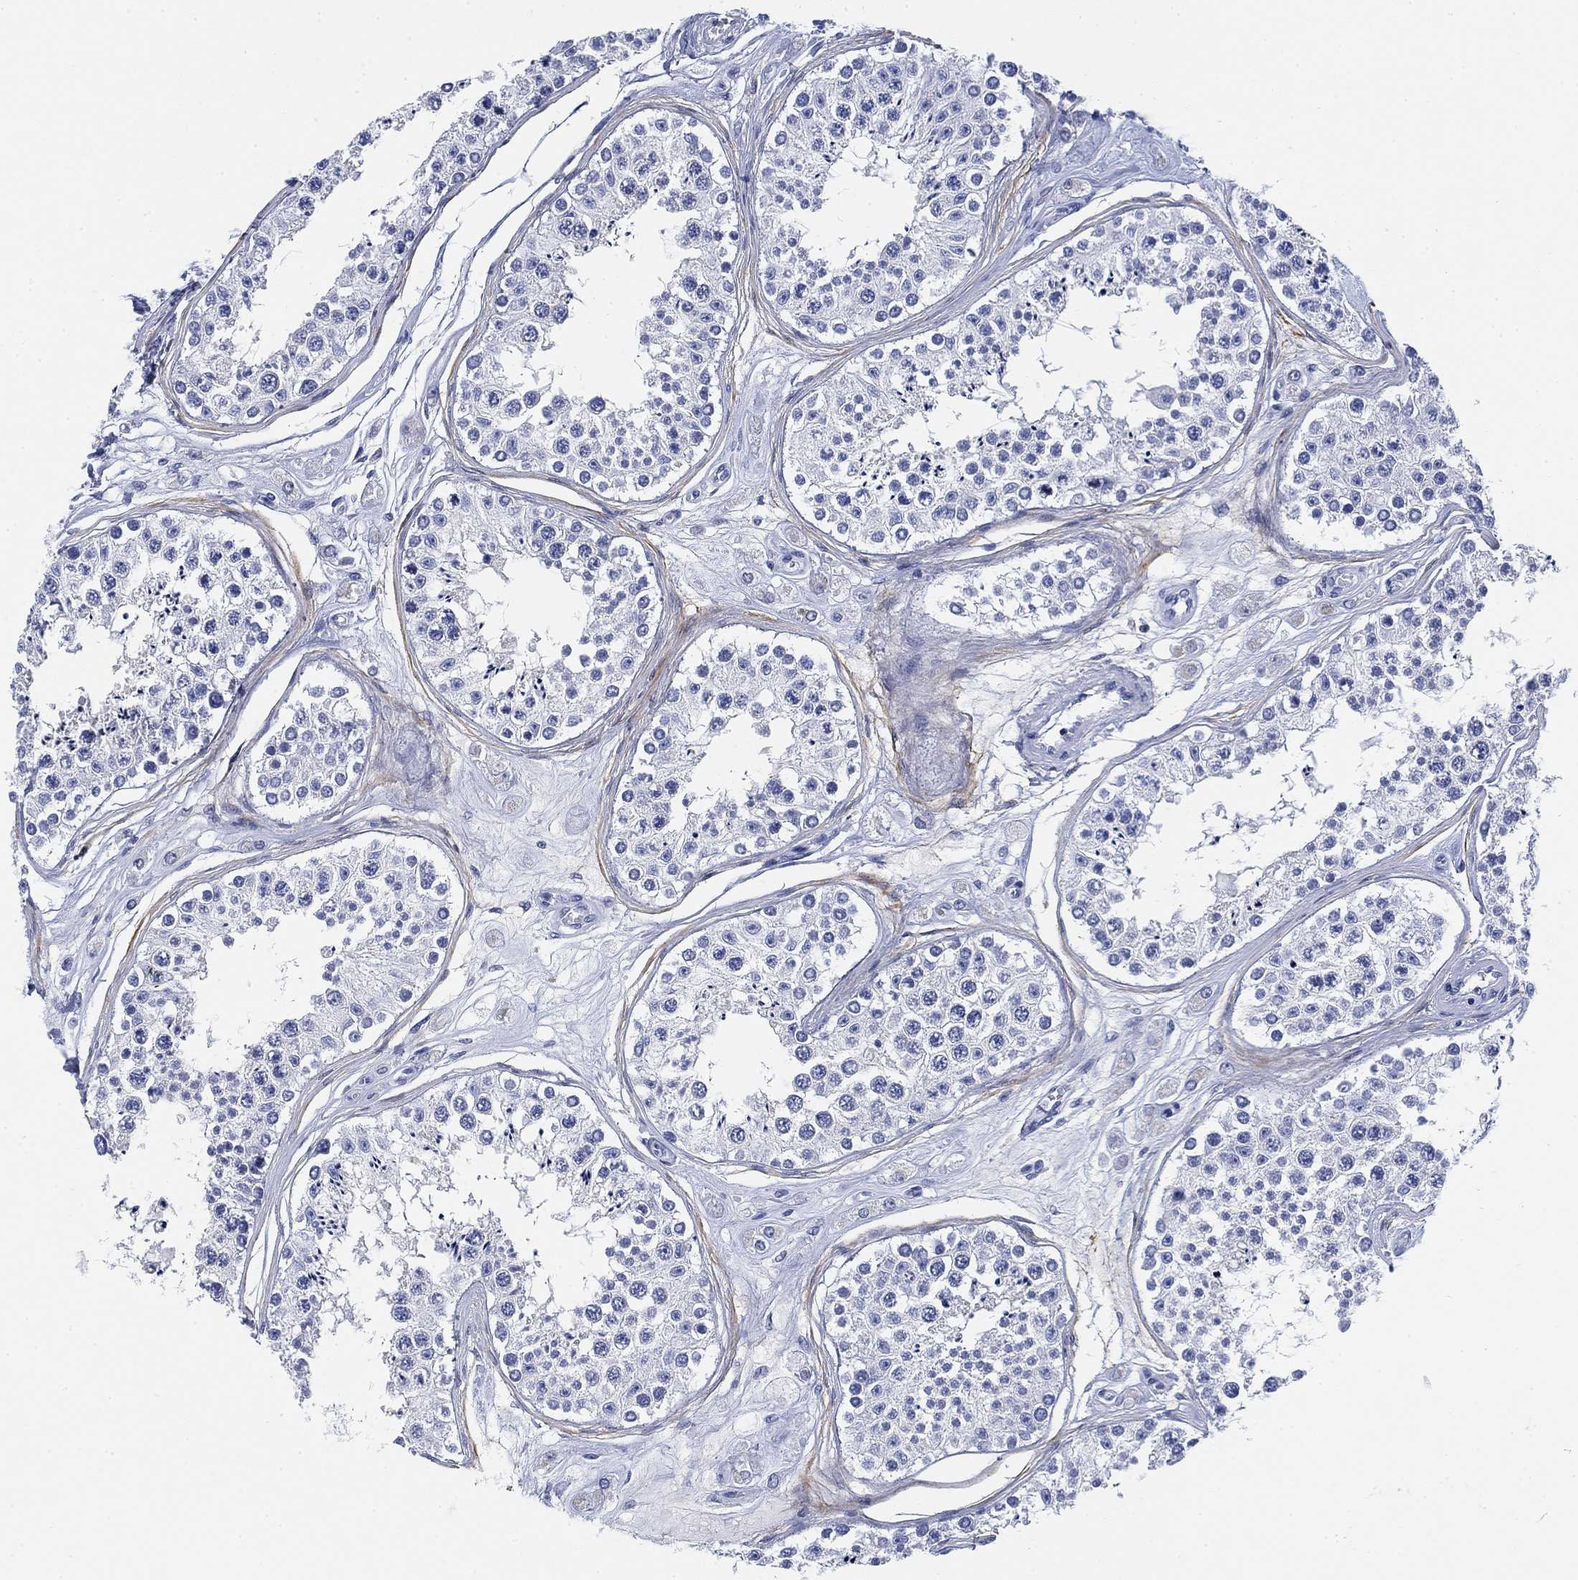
{"staining": {"intensity": "negative", "quantity": "none", "location": "none"}, "tissue": "testis", "cell_type": "Cells in seminiferous ducts", "image_type": "normal", "snomed": [{"axis": "morphology", "description": "Normal tissue, NOS"}, {"axis": "topography", "description": "Testis"}], "caption": "The photomicrograph reveals no significant positivity in cells in seminiferous ducts of testis.", "gene": "FYB1", "patient": {"sex": "male", "age": 25}}